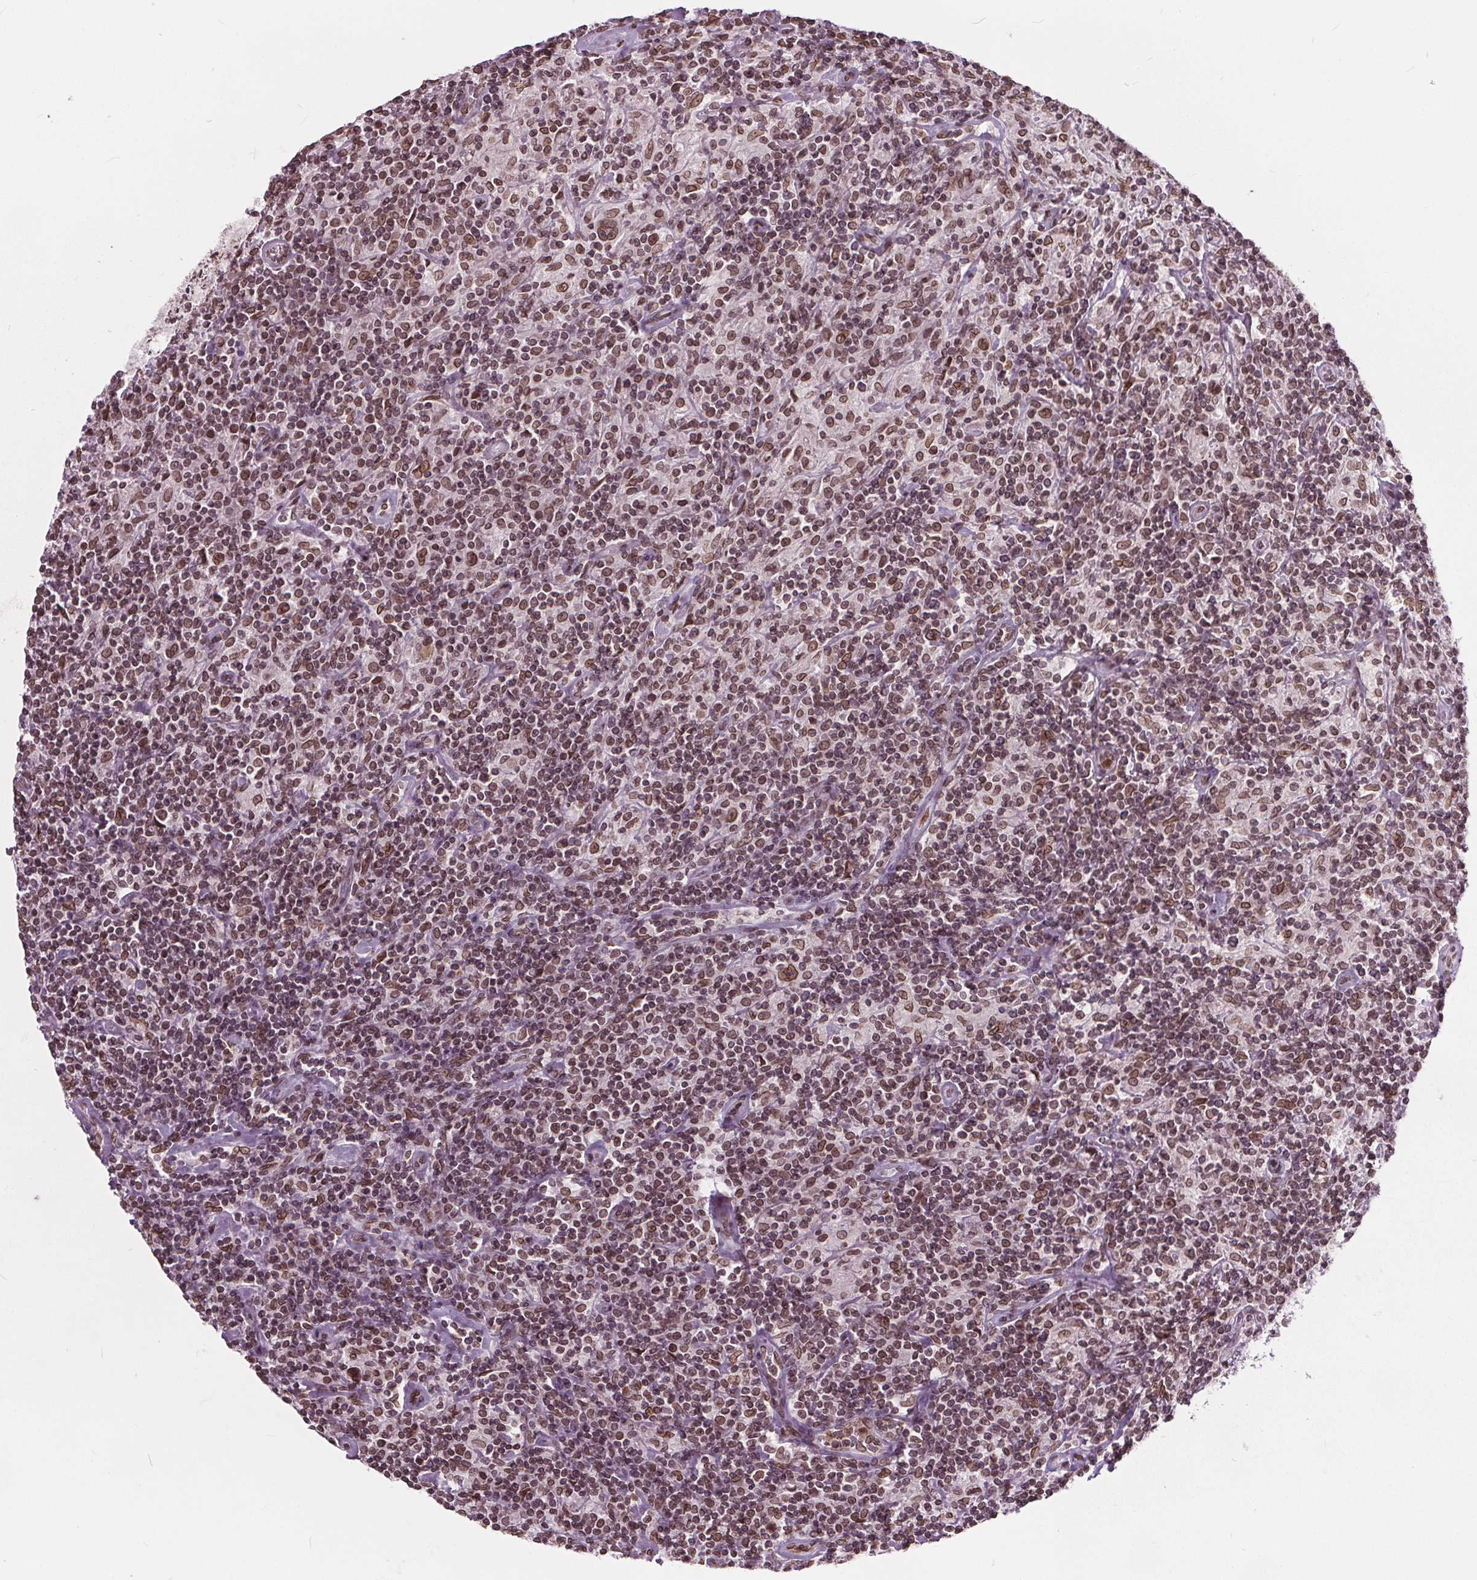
{"staining": {"intensity": "moderate", "quantity": ">75%", "location": "nuclear"}, "tissue": "lymphoma", "cell_type": "Tumor cells", "image_type": "cancer", "snomed": [{"axis": "morphology", "description": "Hodgkin's disease, NOS"}, {"axis": "topography", "description": "Lymph node"}], "caption": "Protein analysis of Hodgkin's disease tissue demonstrates moderate nuclear expression in approximately >75% of tumor cells. (DAB (3,3'-diaminobenzidine) = brown stain, brightfield microscopy at high magnification).", "gene": "TTC39C", "patient": {"sex": "male", "age": 70}}